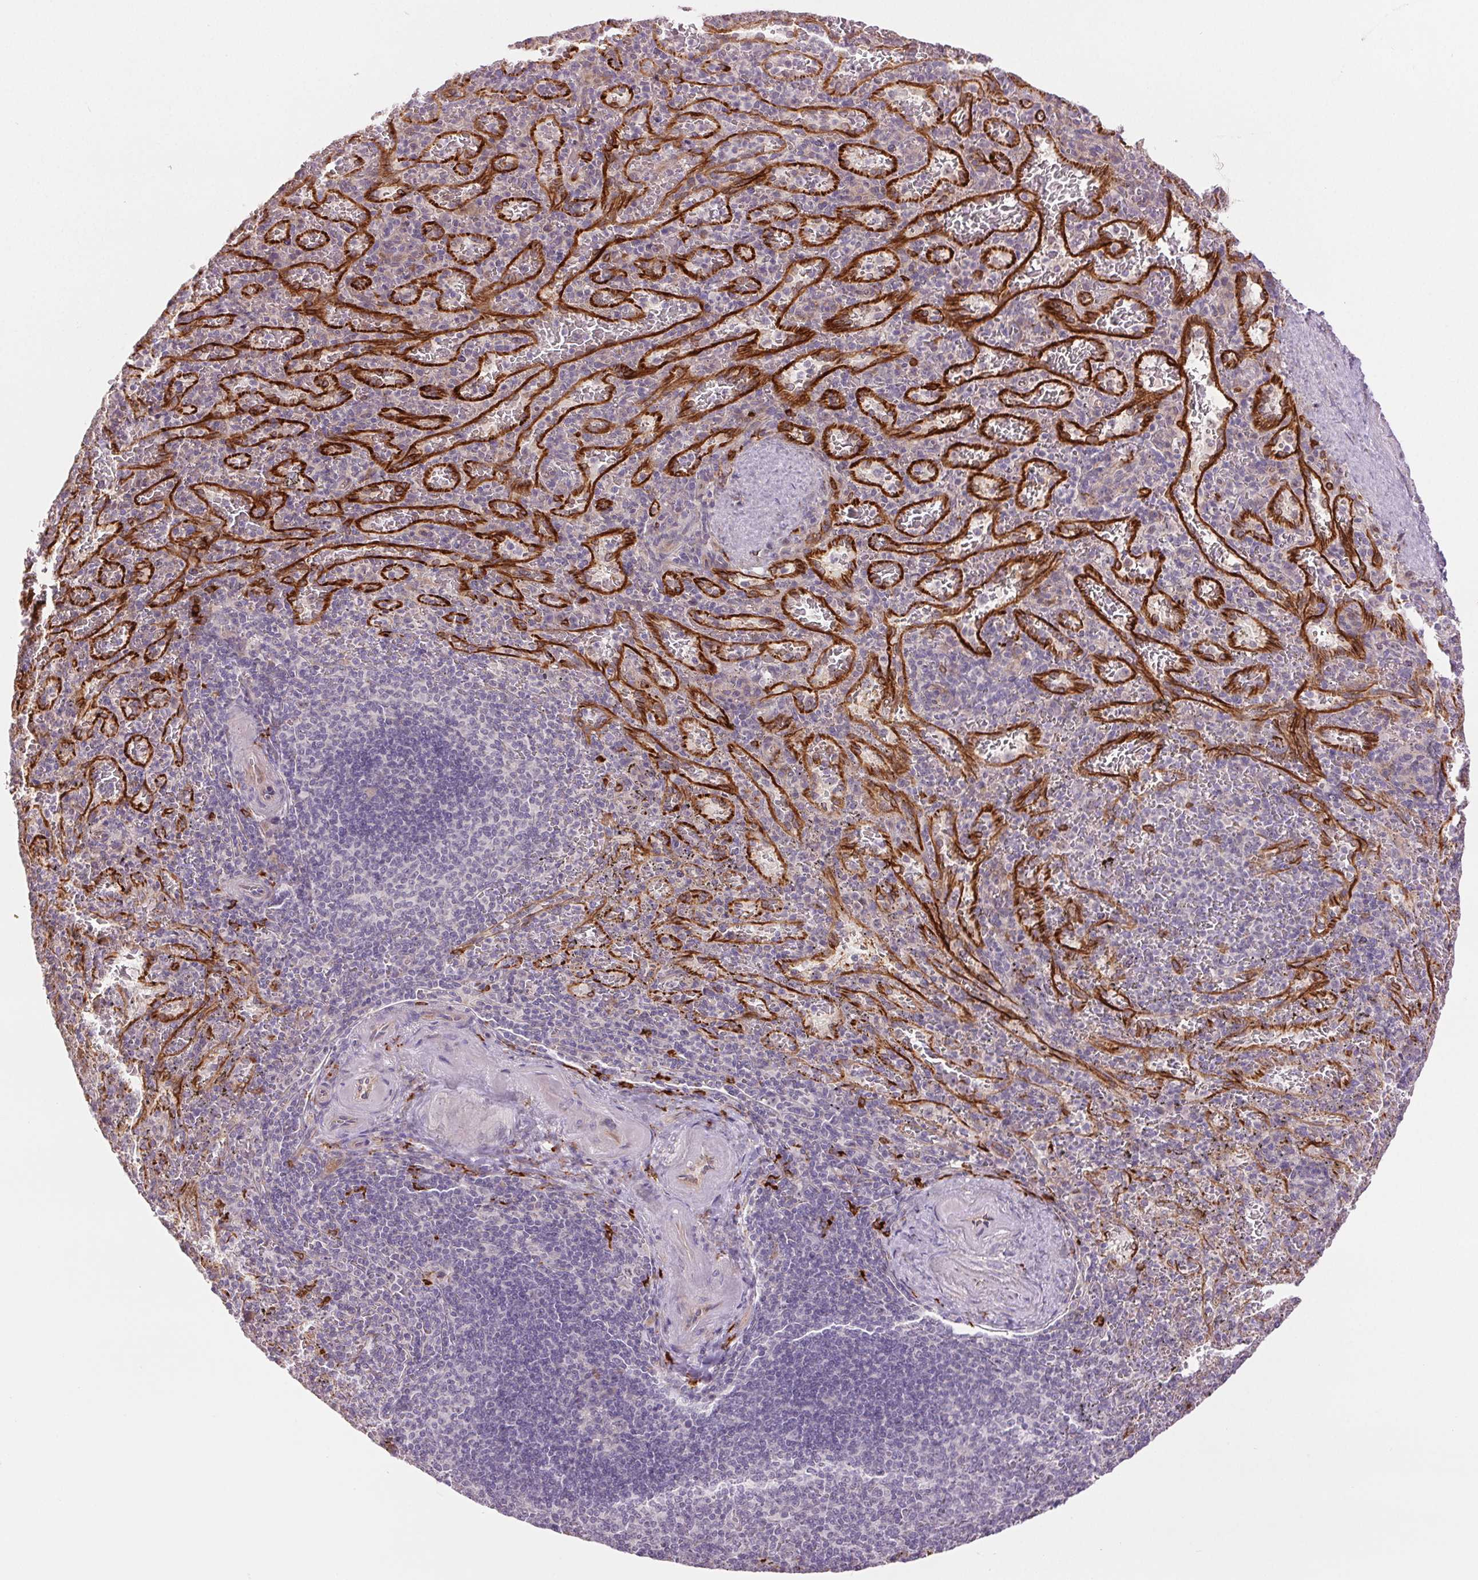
{"staining": {"intensity": "negative", "quantity": "none", "location": "none"}, "tissue": "spleen", "cell_type": "Cells in red pulp", "image_type": "normal", "snomed": [{"axis": "morphology", "description": "Normal tissue, NOS"}, {"axis": "topography", "description": "Spleen"}], "caption": "An image of human spleen is negative for staining in cells in red pulp. The staining is performed using DAB brown chromogen with nuclei counter-stained in using hematoxylin.", "gene": "METTL17", "patient": {"sex": "male", "age": 57}}